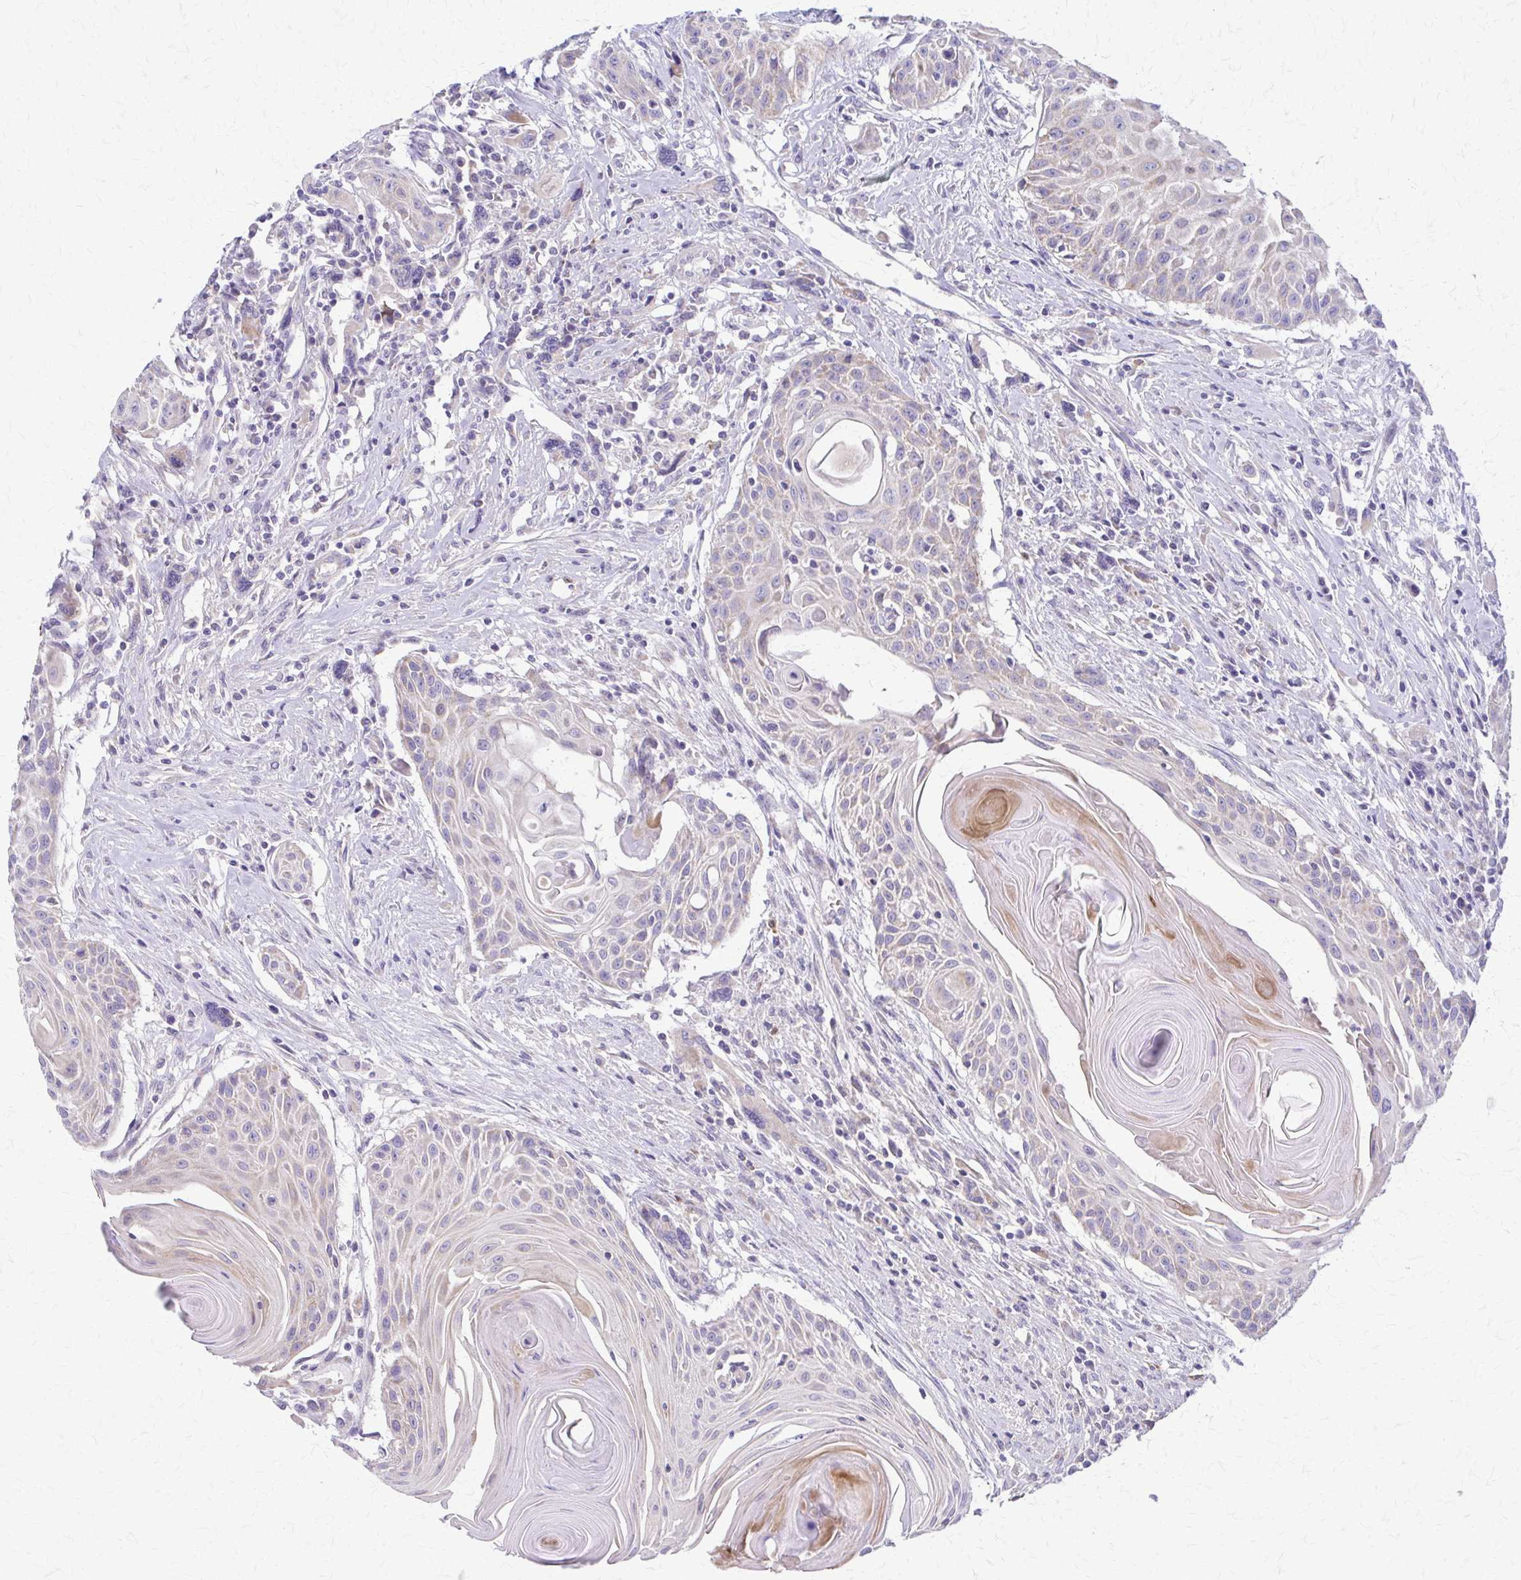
{"staining": {"intensity": "negative", "quantity": "none", "location": "none"}, "tissue": "head and neck cancer", "cell_type": "Tumor cells", "image_type": "cancer", "snomed": [{"axis": "morphology", "description": "Squamous cell carcinoma, NOS"}, {"axis": "topography", "description": "Lymph node"}, {"axis": "topography", "description": "Salivary gland"}, {"axis": "topography", "description": "Head-Neck"}], "caption": "An immunohistochemistry (IHC) histopathology image of head and neck squamous cell carcinoma is shown. There is no staining in tumor cells of head and neck squamous cell carcinoma.", "gene": "SAMD13", "patient": {"sex": "female", "age": 74}}